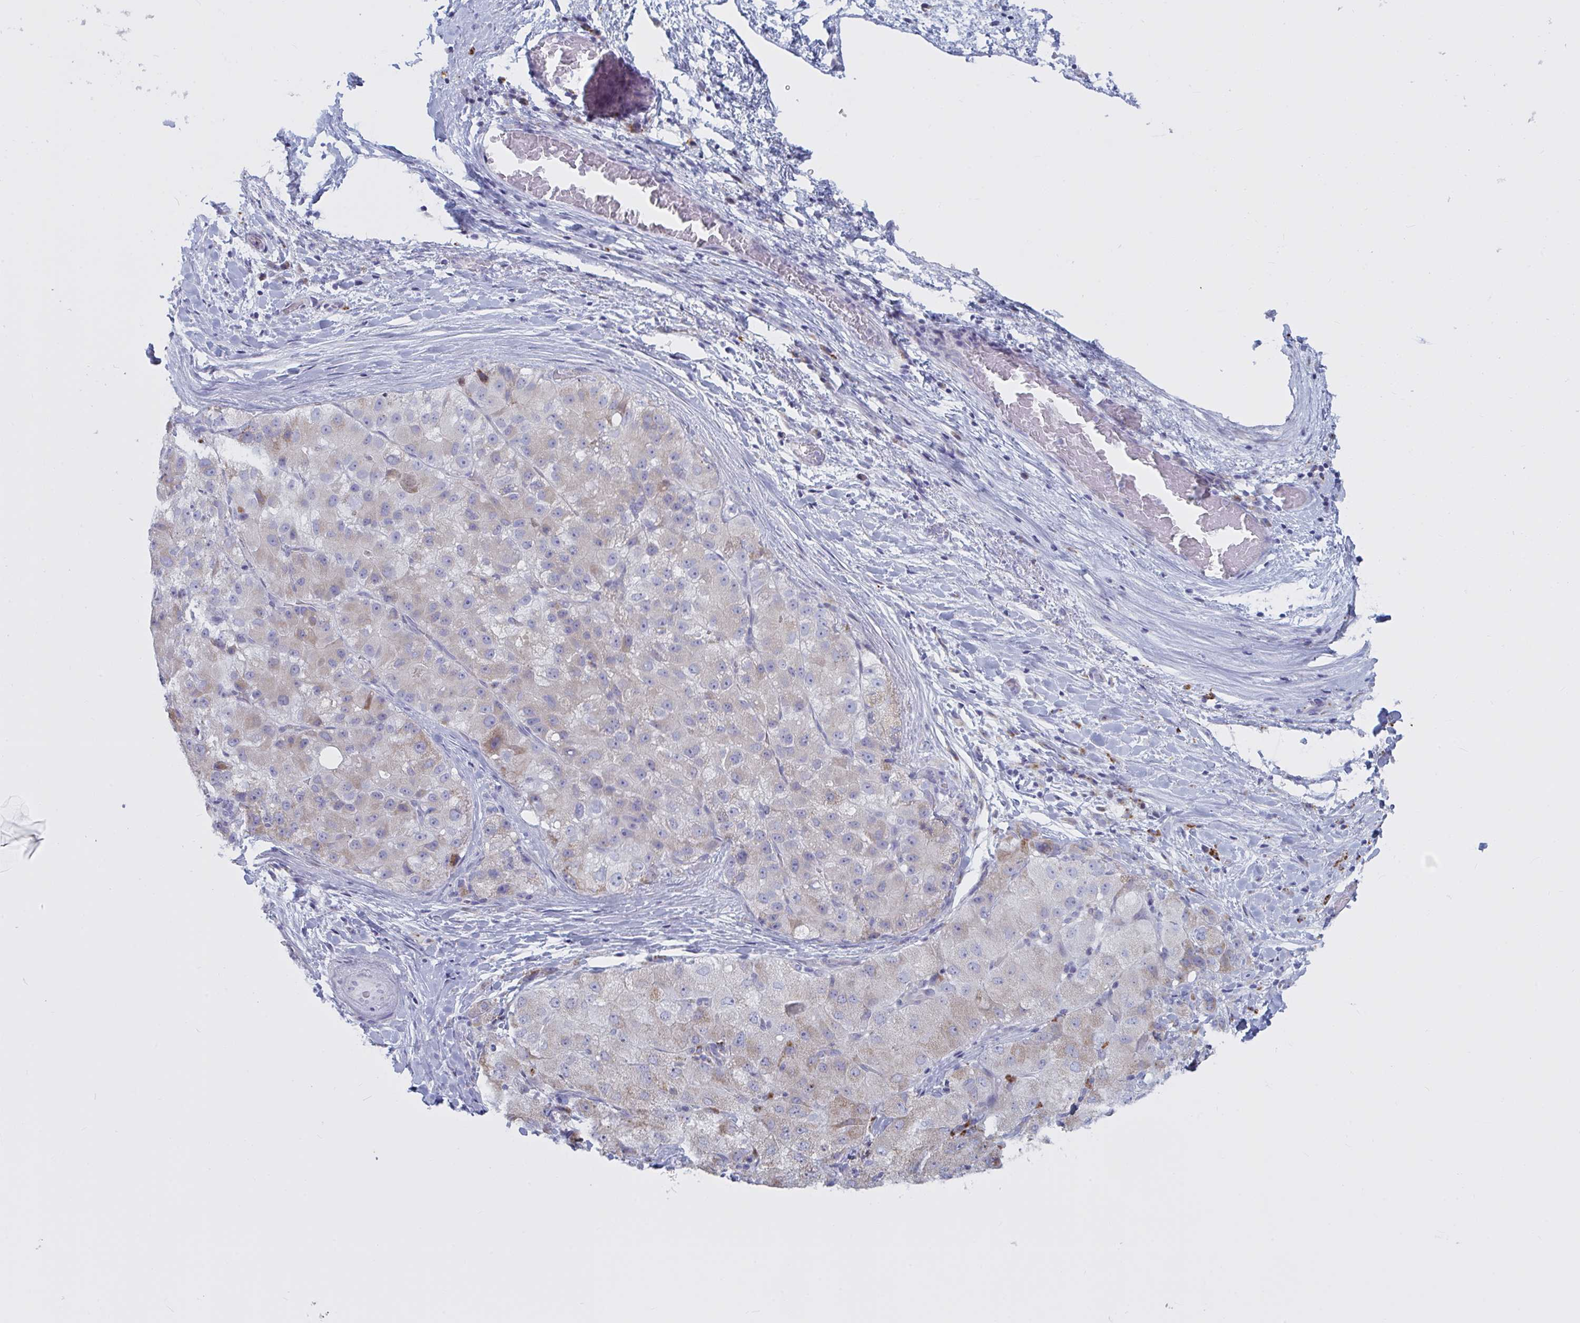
{"staining": {"intensity": "weak", "quantity": "<25%", "location": "cytoplasmic/membranous"}, "tissue": "liver cancer", "cell_type": "Tumor cells", "image_type": "cancer", "snomed": [{"axis": "morphology", "description": "Carcinoma, Hepatocellular, NOS"}, {"axis": "topography", "description": "Liver"}], "caption": "Hepatocellular carcinoma (liver) stained for a protein using IHC demonstrates no positivity tumor cells.", "gene": "ATG9A", "patient": {"sex": "male", "age": 80}}